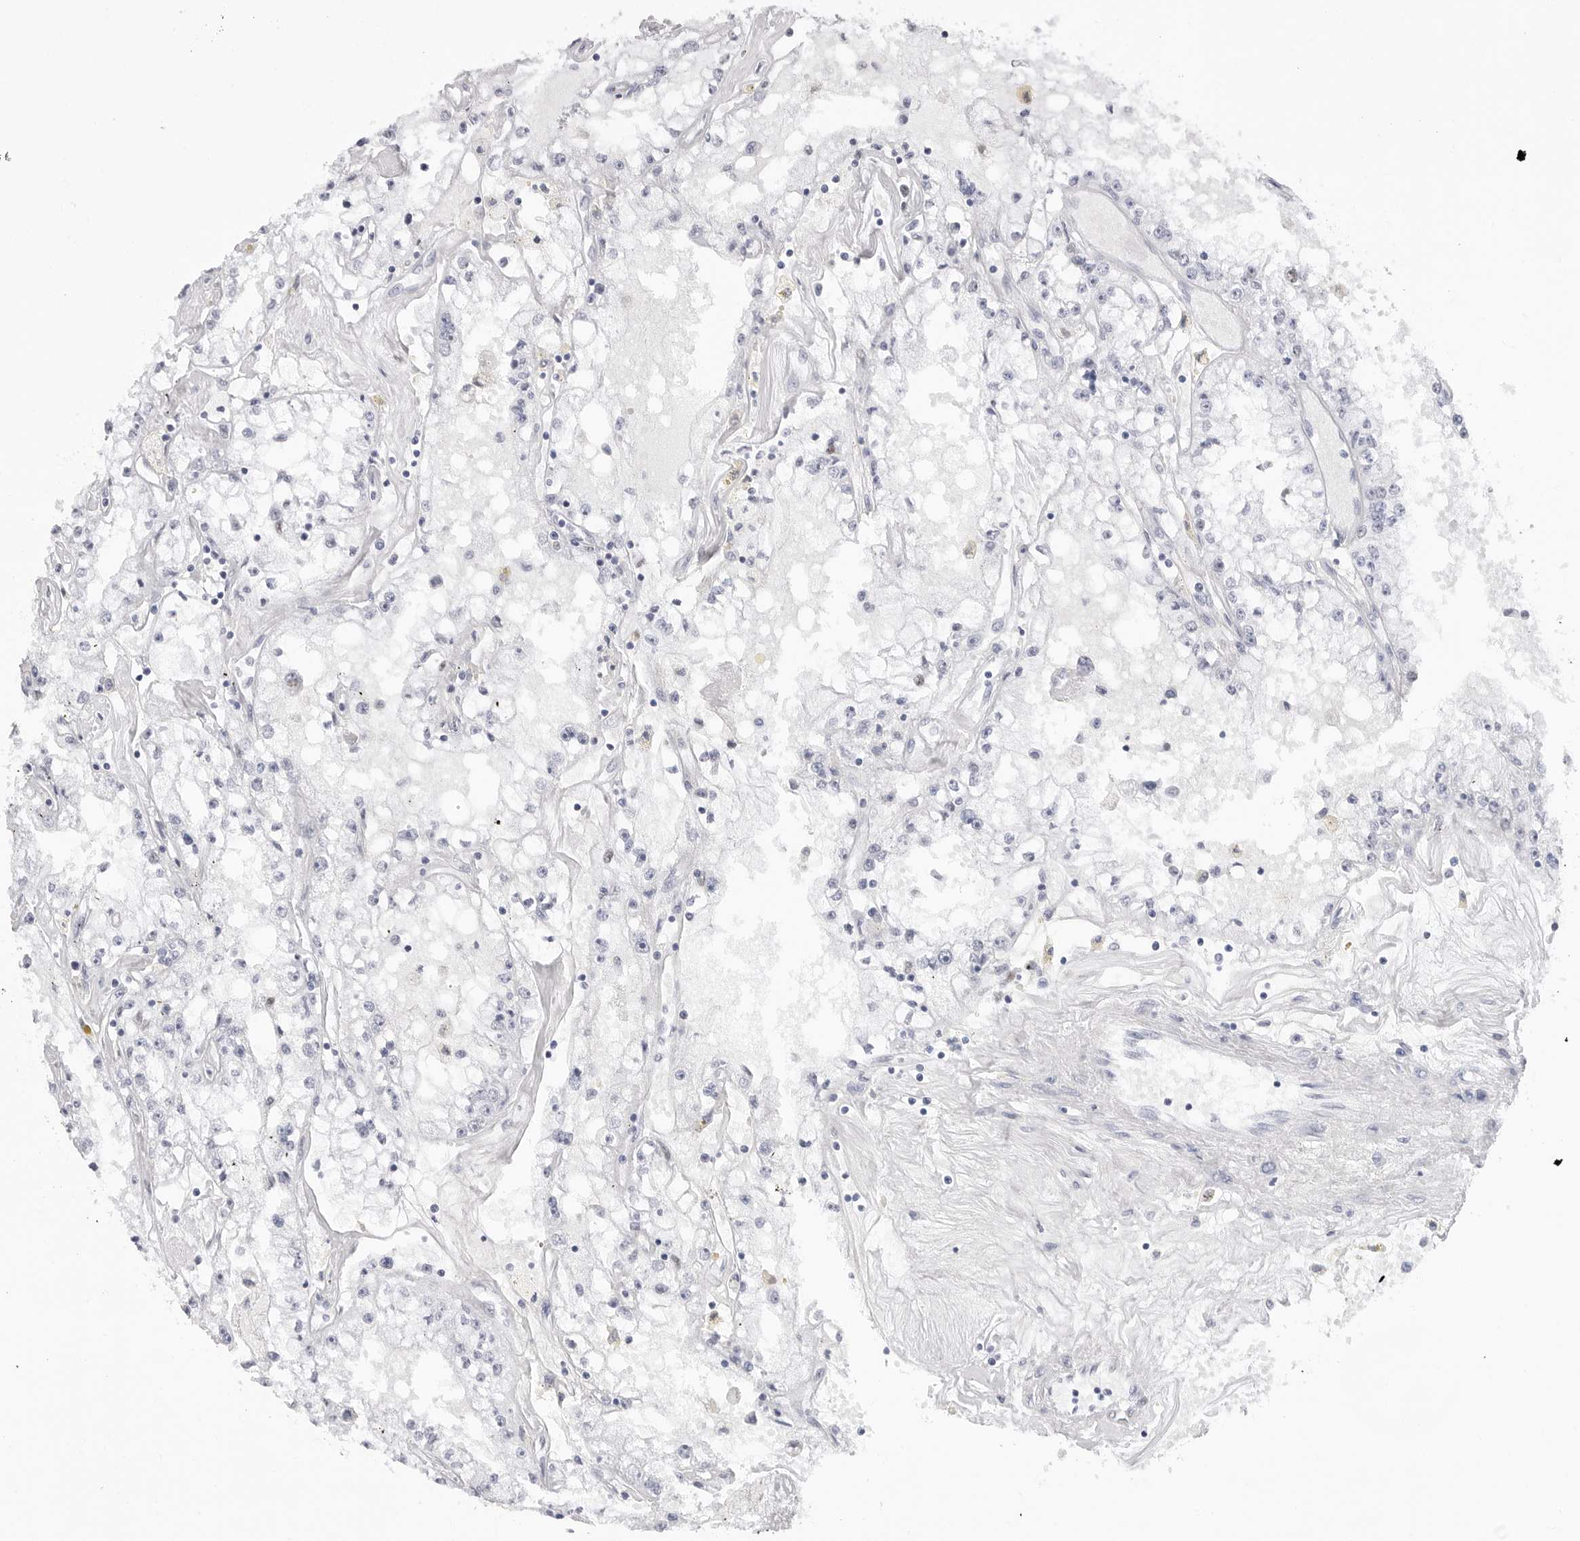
{"staining": {"intensity": "negative", "quantity": "none", "location": "none"}, "tissue": "renal cancer", "cell_type": "Tumor cells", "image_type": "cancer", "snomed": [{"axis": "morphology", "description": "Adenocarcinoma, NOS"}, {"axis": "topography", "description": "Kidney"}], "caption": "Immunohistochemistry (IHC) of renal cancer exhibits no expression in tumor cells.", "gene": "NASP", "patient": {"sex": "male", "age": 56}}